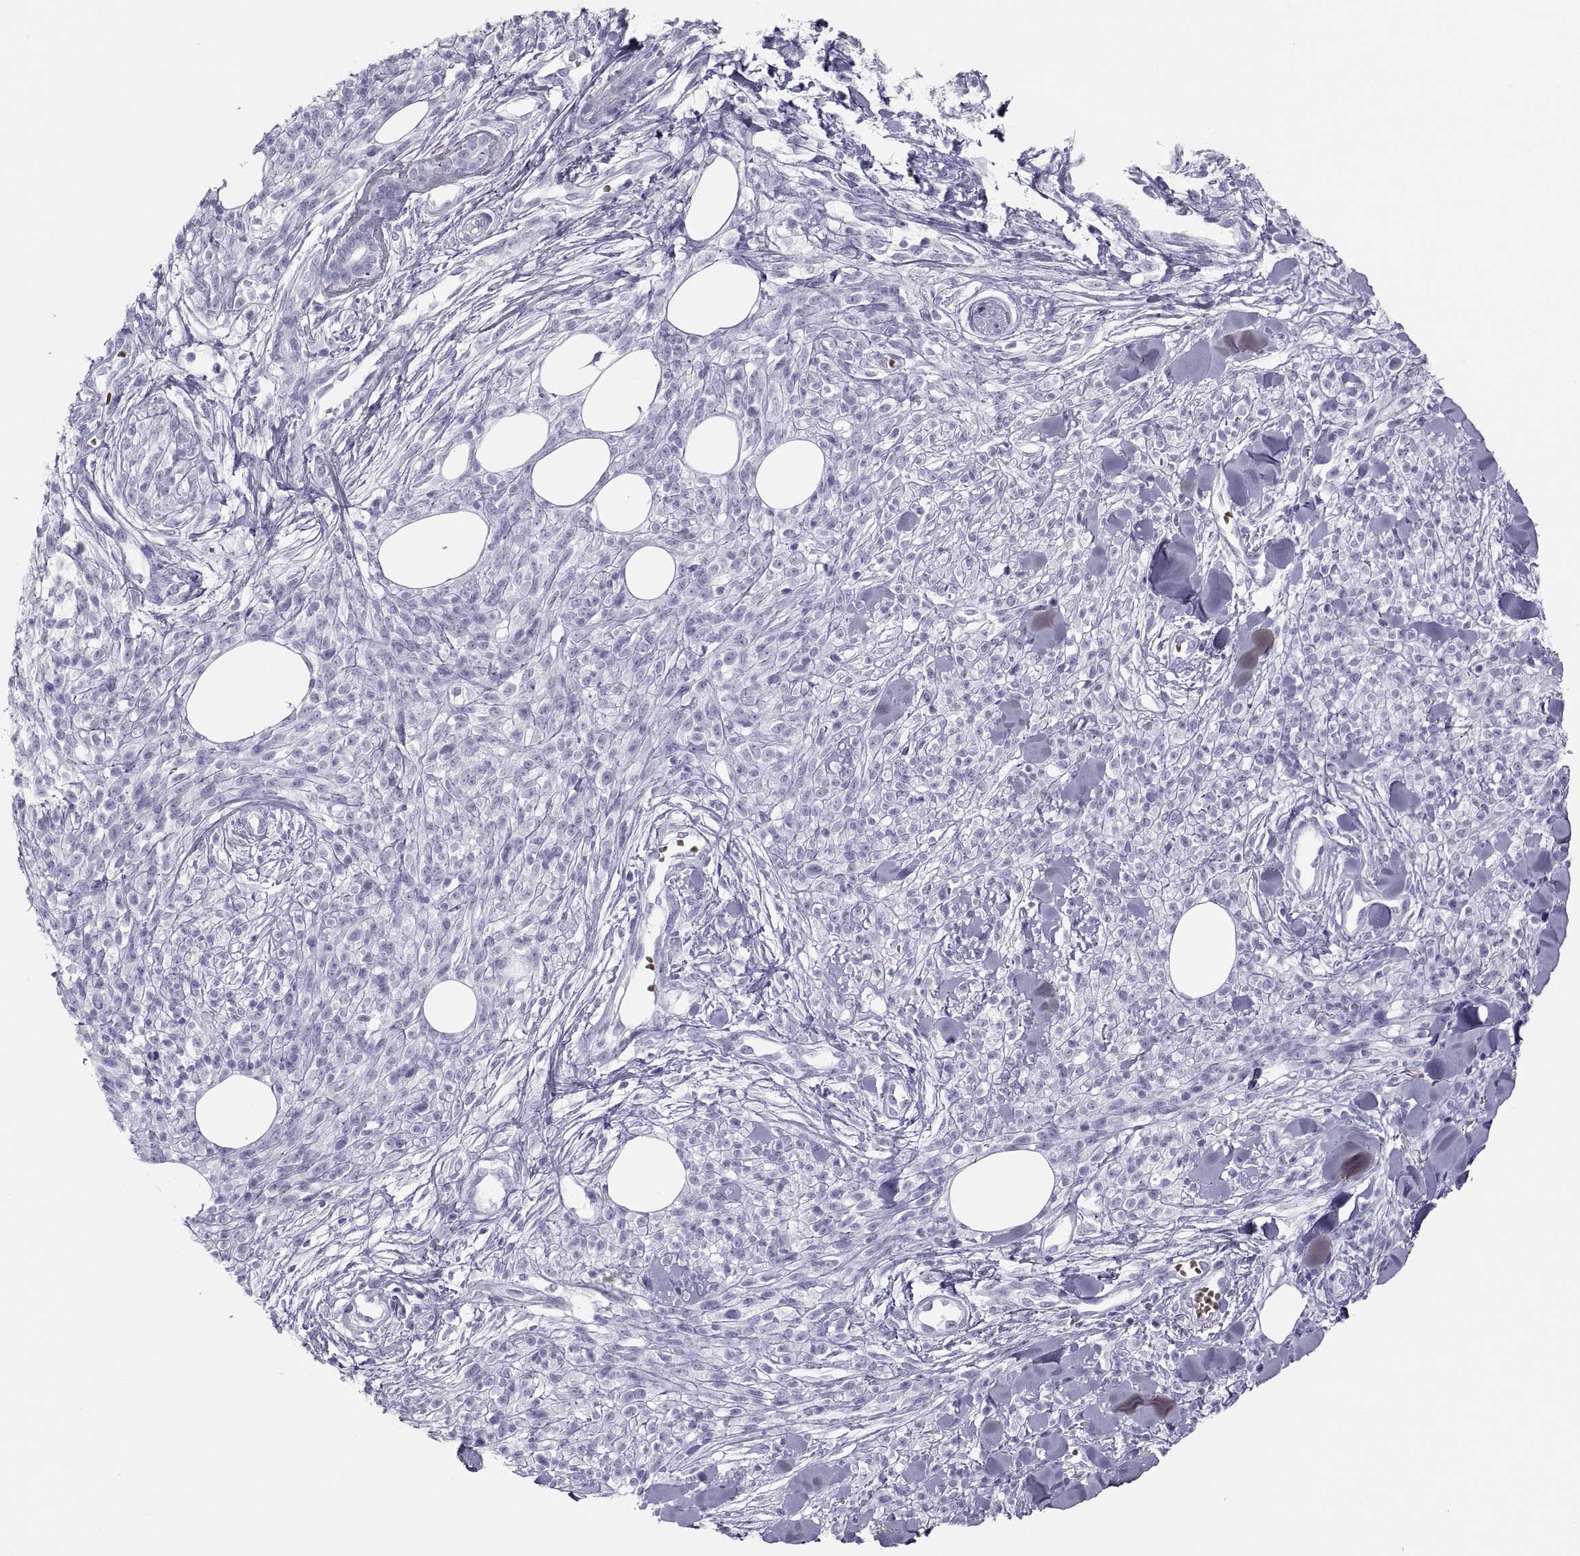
{"staining": {"intensity": "negative", "quantity": "none", "location": "none"}, "tissue": "melanoma", "cell_type": "Tumor cells", "image_type": "cancer", "snomed": [{"axis": "morphology", "description": "Malignant melanoma, NOS"}, {"axis": "topography", "description": "Skin"}, {"axis": "topography", "description": "Skin of trunk"}], "caption": "Tumor cells show no significant positivity in melanoma. Brightfield microscopy of immunohistochemistry (IHC) stained with DAB (brown) and hematoxylin (blue), captured at high magnification.", "gene": "SEMG1", "patient": {"sex": "male", "age": 74}}